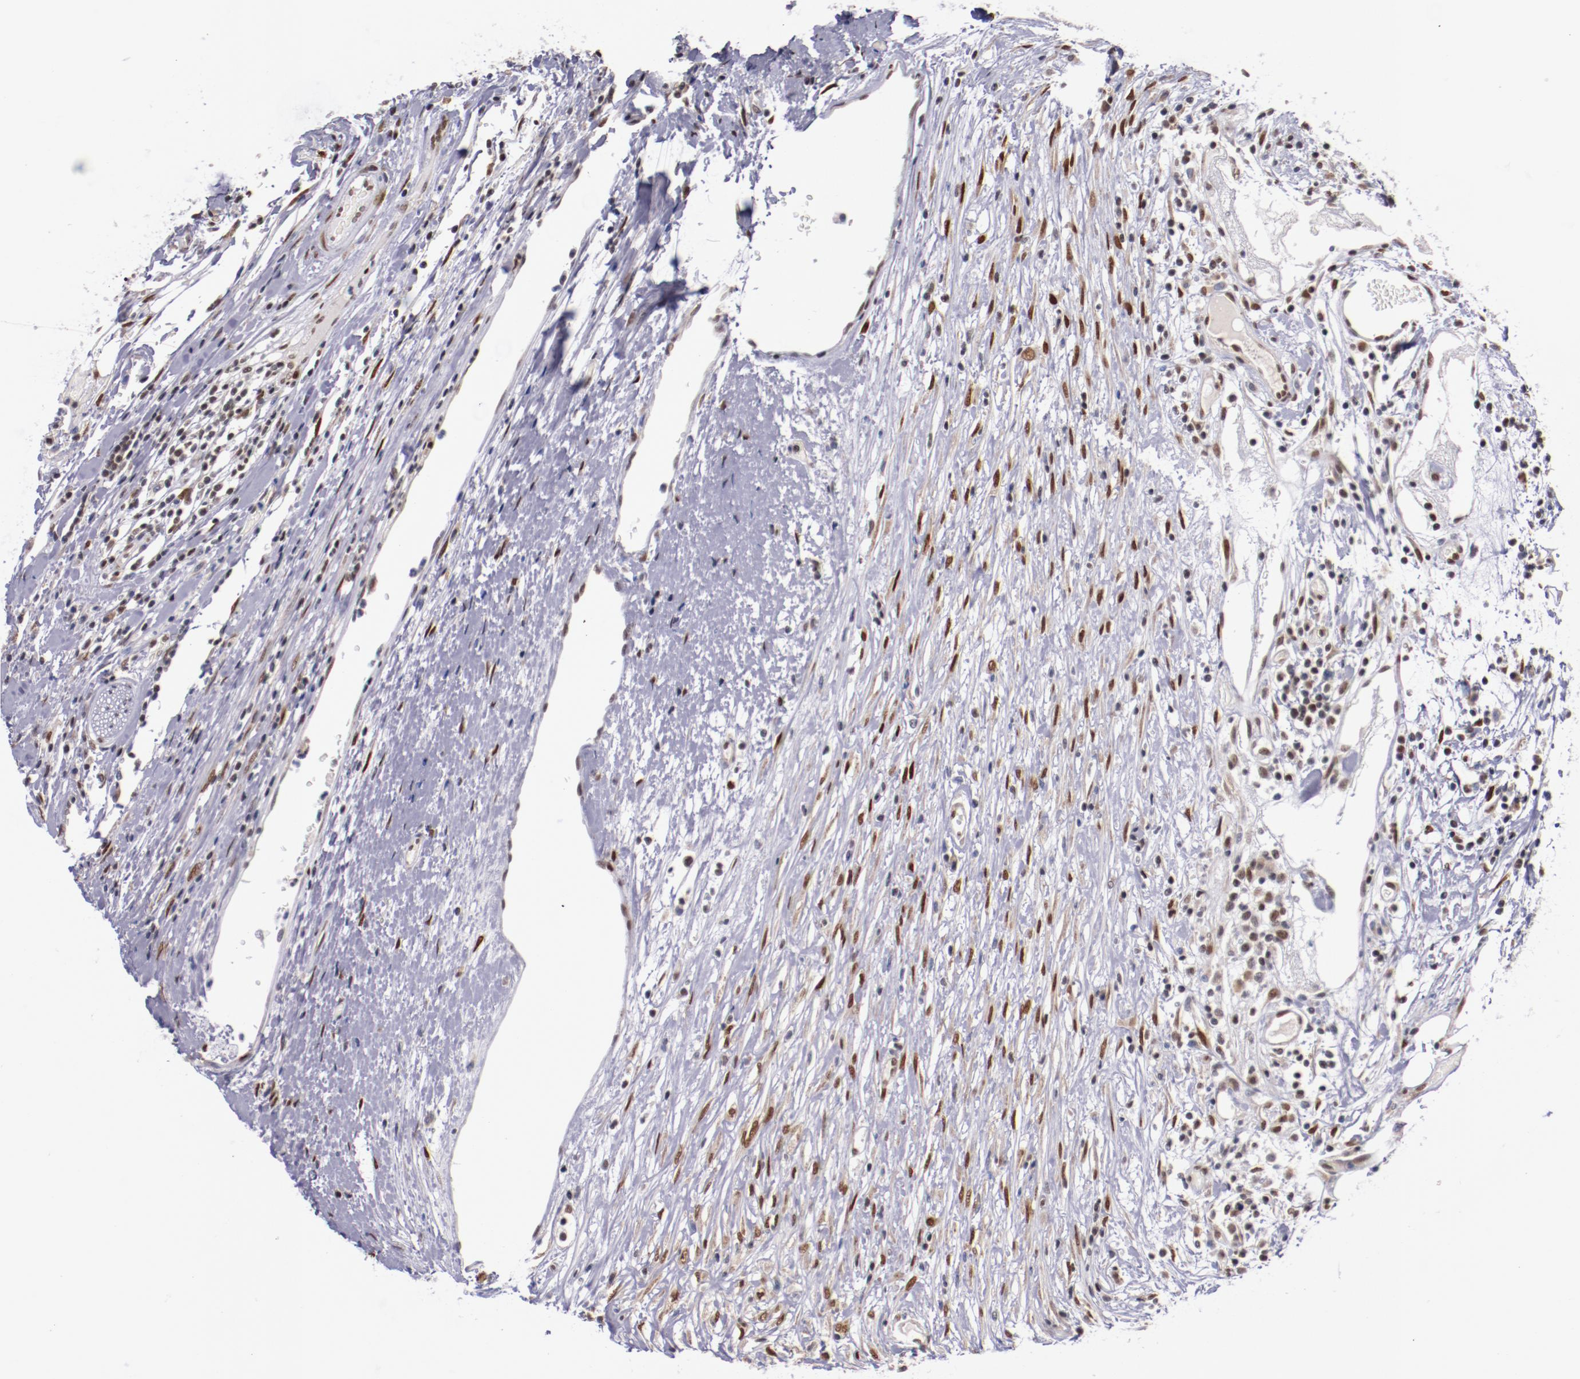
{"staining": {"intensity": "weak", "quantity": ">75%", "location": "nuclear"}, "tissue": "colorectal cancer", "cell_type": "Tumor cells", "image_type": "cancer", "snomed": [{"axis": "morphology", "description": "Adenocarcinoma, NOS"}, {"axis": "topography", "description": "Colon"}], "caption": "About >75% of tumor cells in colorectal adenocarcinoma demonstrate weak nuclear protein expression as visualized by brown immunohistochemical staining.", "gene": "SRF", "patient": {"sex": "female", "age": 53}}